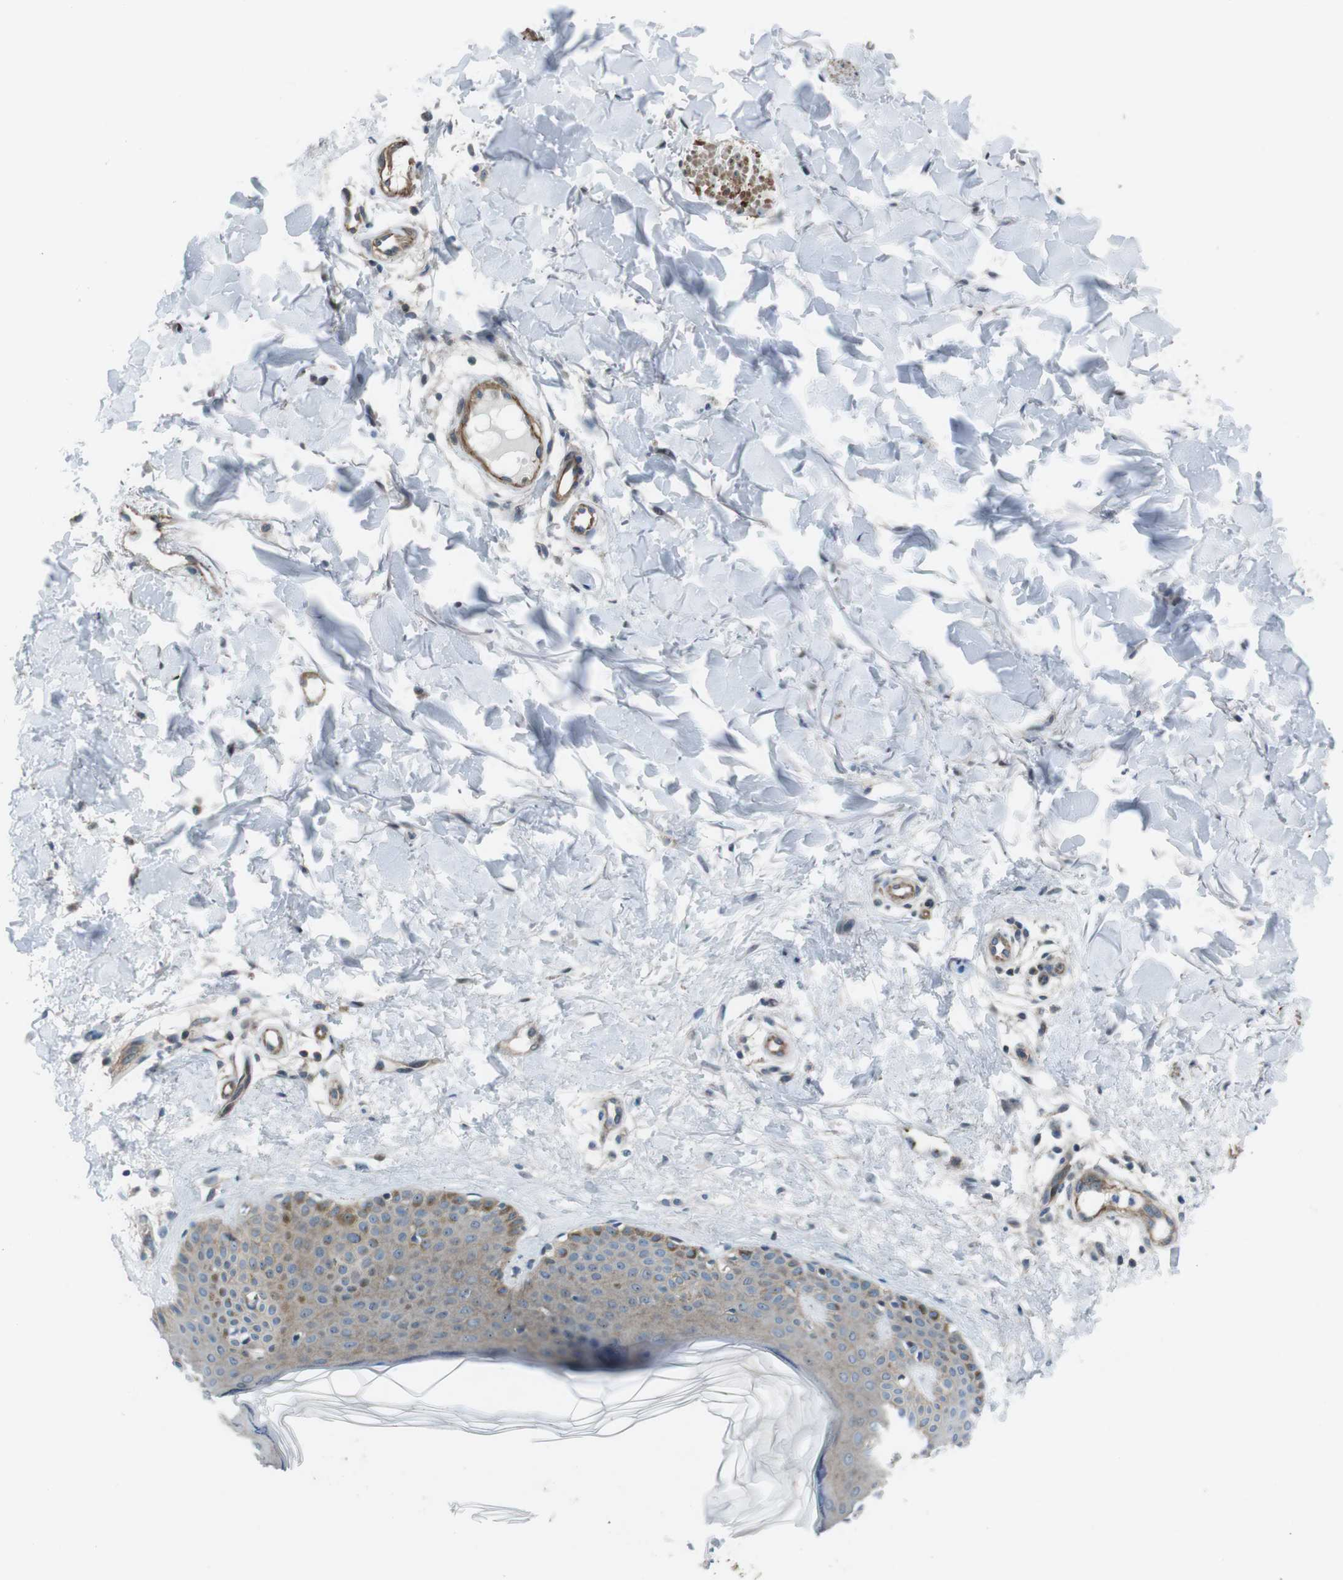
{"staining": {"intensity": "negative", "quantity": "none", "location": "none"}, "tissue": "skin", "cell_type": "Fibroblasts", "image_type": "normal", "snomed": [{"axis": "morphology", "description": "Normal tissue, NOS"}, {"axis": "topography", "description": "Skin"}], "caption": "Immunohistochemistry of normal human skin demonstrates no positivity in fibroblasts. (Brightfield microscopy of DAB immunohistochemistry (IHC) at high magnification).", "gene": "FAM174B", "patient": {"sex": "male", "age": 67}}